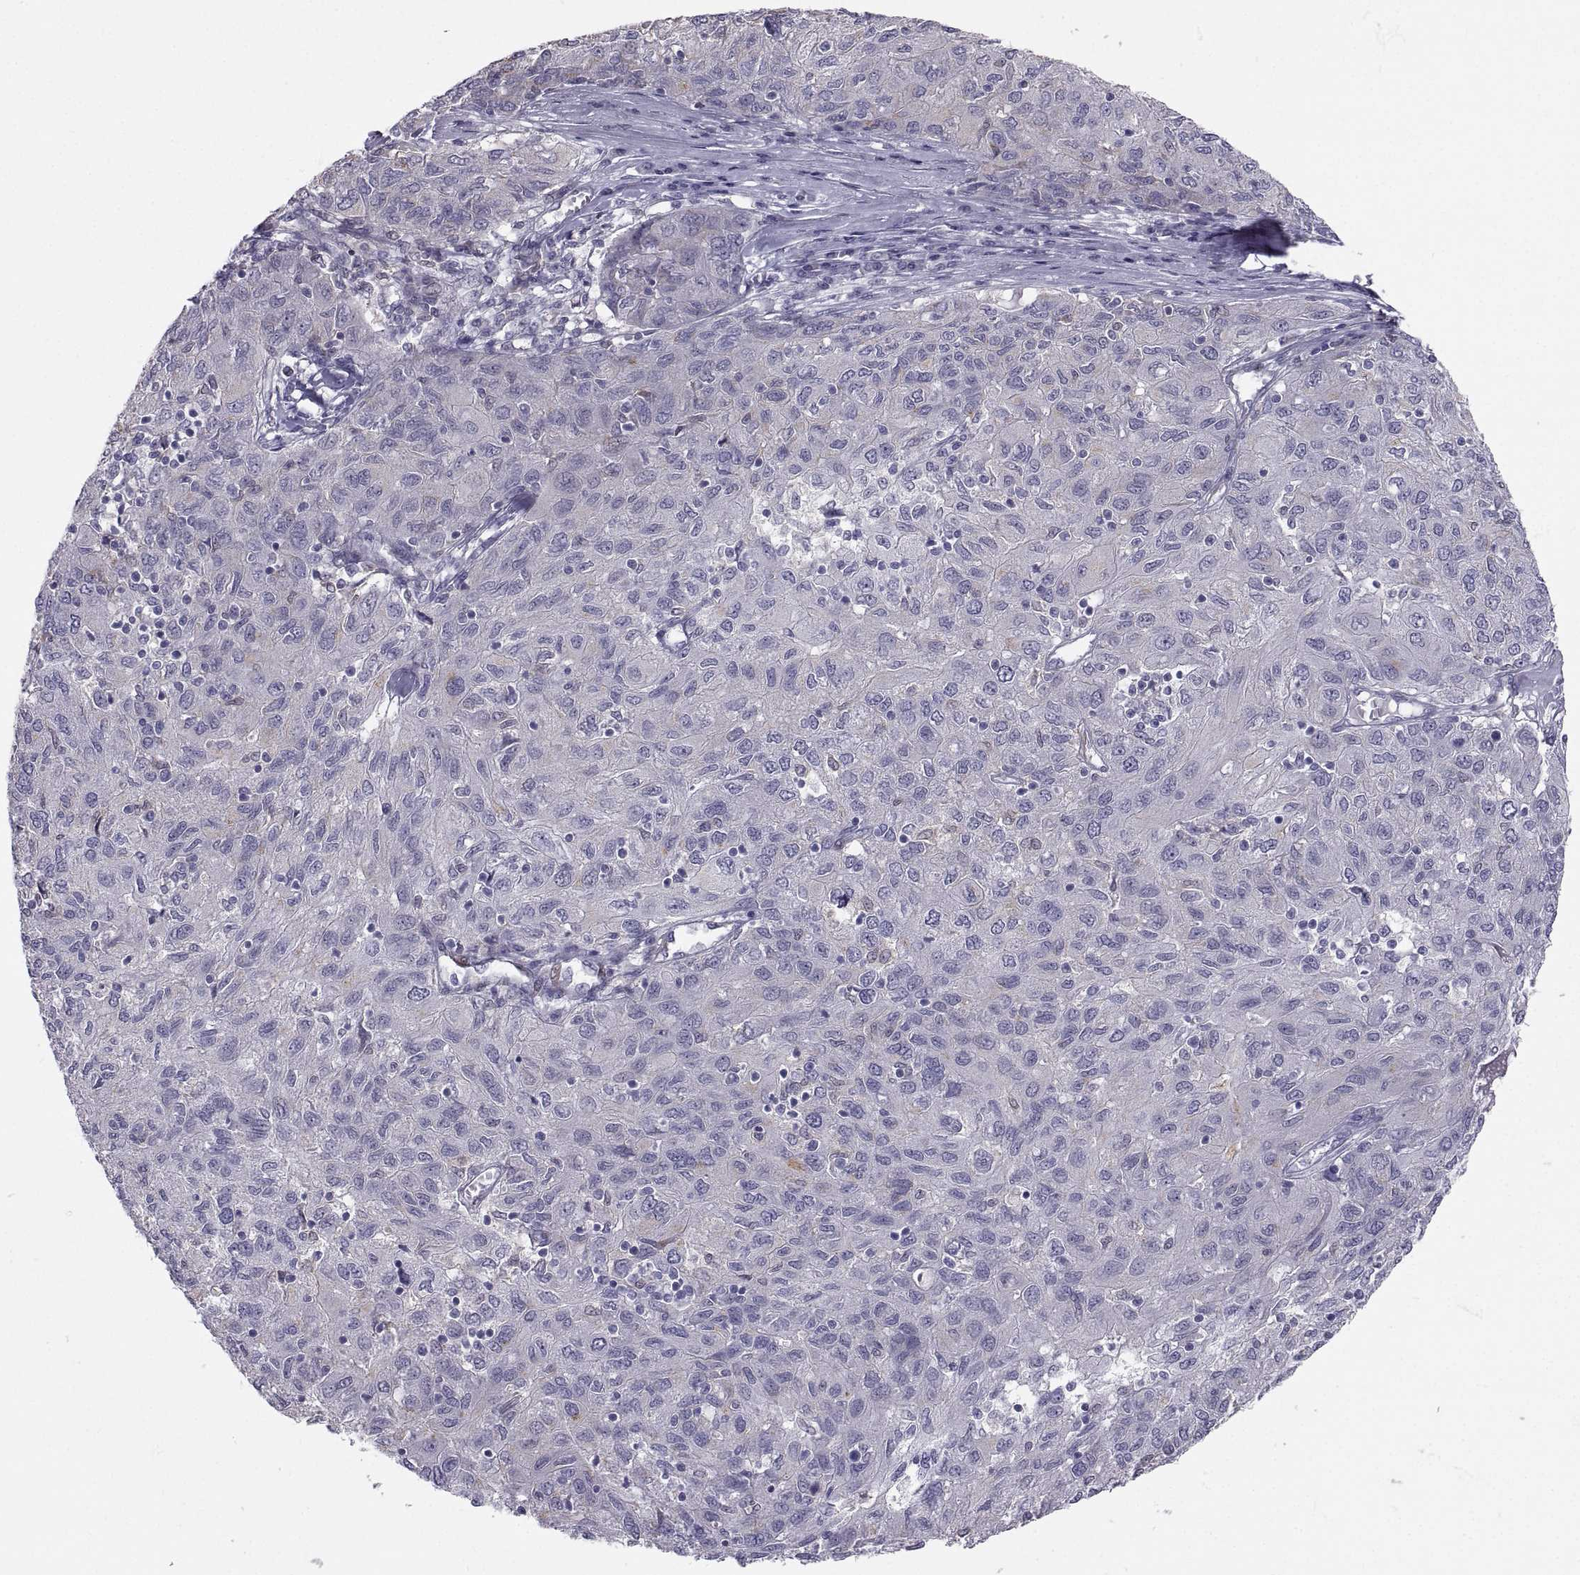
{"staining": {"intensity": "negative", "quantity": "none", "location": "none"}, "tissue": "ovarian cancer", "cell_type": "Tumor cells", "image_type": "cancer", "snomed": [{"axis": "morphology", "description": "Carcinoma, endometroid"}, {"axis": "topography", "description": "Ovary"}], "caption": "This is an IHC micrograph of human ovarian endometroid carcinoma. There is no positivity in tumor cells.", "gene": "PGM5", "patient": {"sex": "female", "age": 50}}